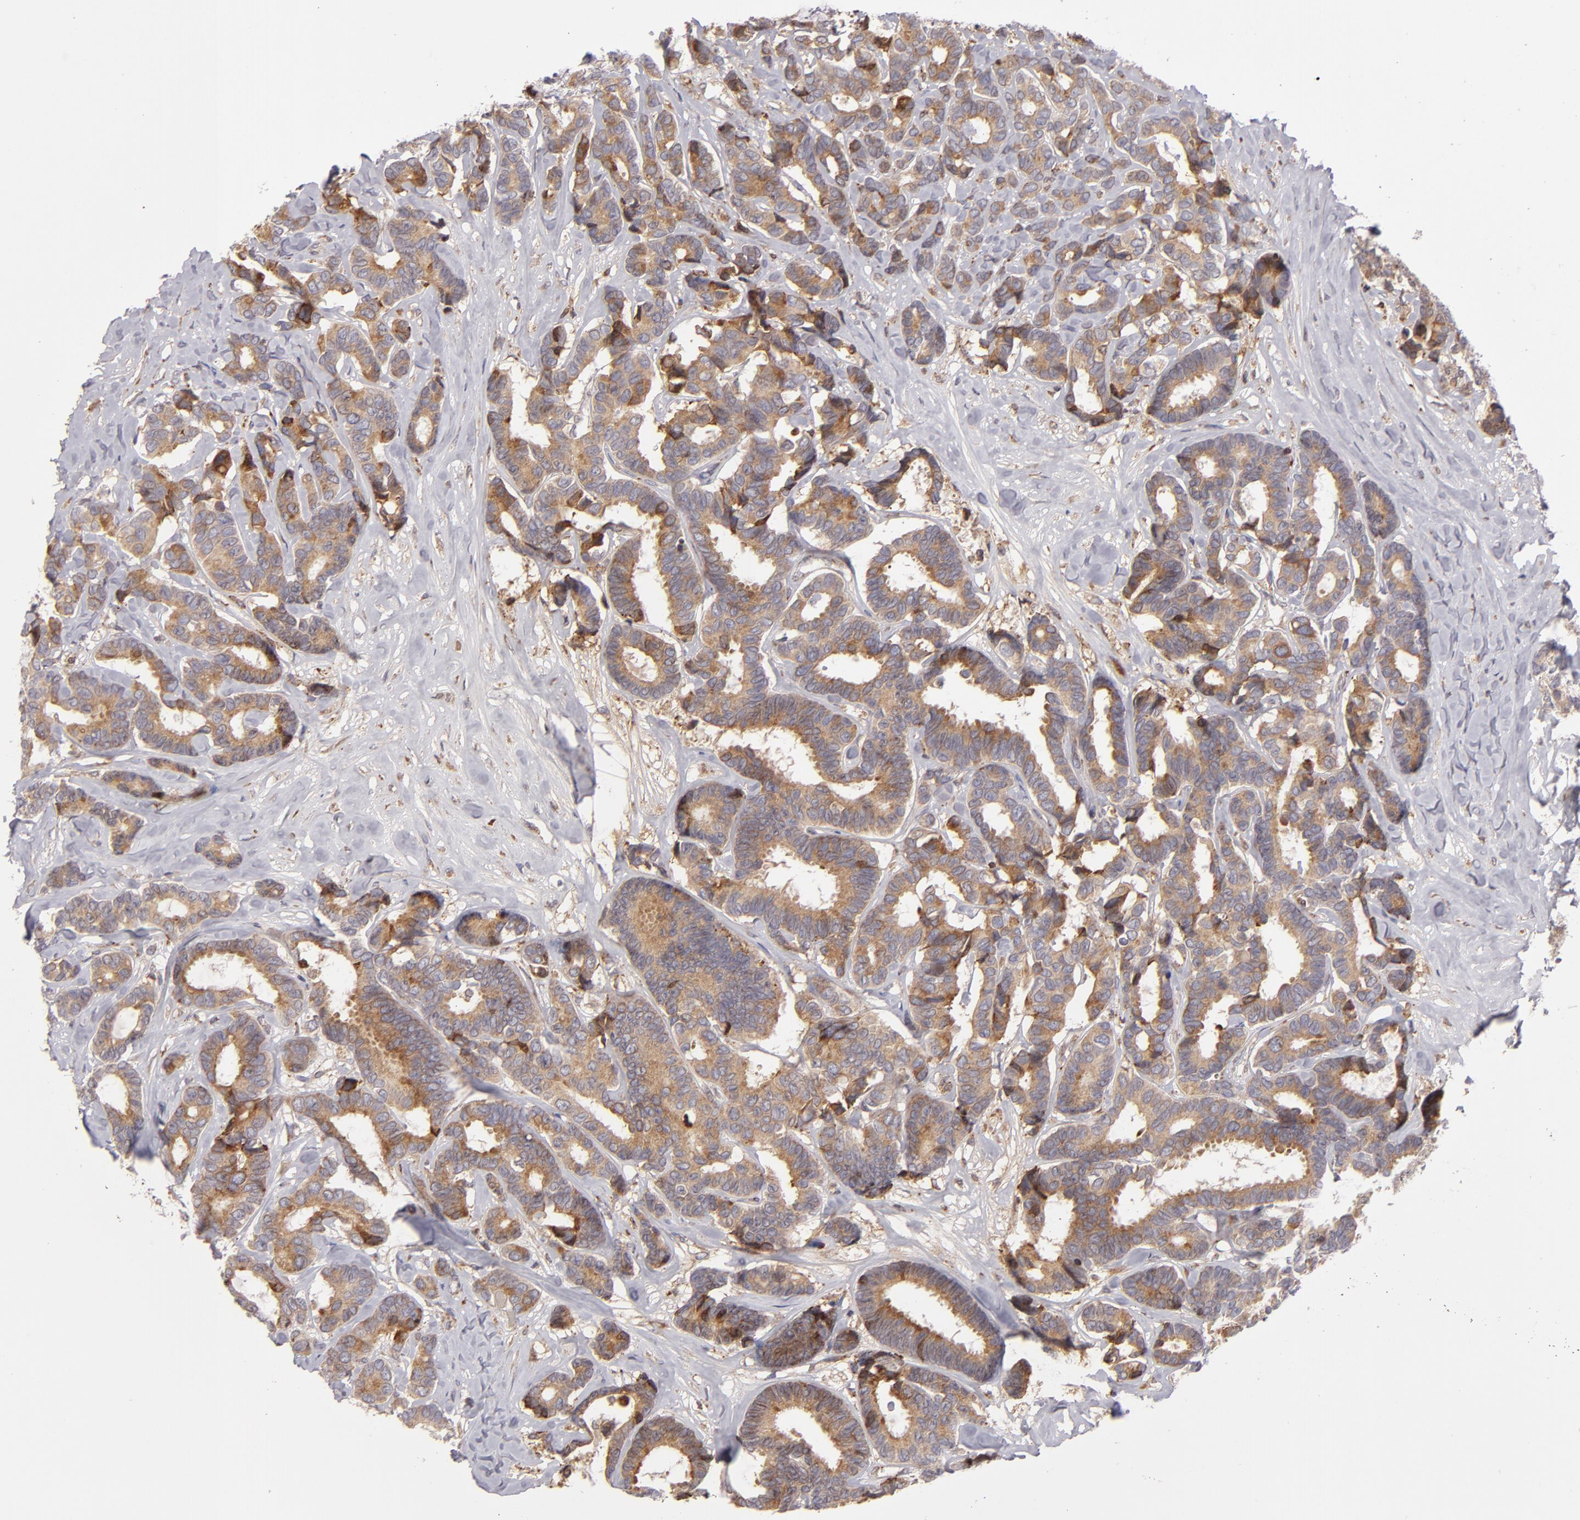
{"staining": {"intensity": "moderate", "quantity": ">75%", "location": "cytoplasmic/membranous"}, "tissue": "breast cancer", "cell_type": "Tumor cells", "image_type": "cancer", "snomed": [{"axis": "morphology", "description": "Duct carcinoma"}, {"axis": "topography", "description": "Breast"}], "caption": "Immunohistochemistry (IHC) image of human breast cancer (invasive ductal carcinoma) stained for a protein (brown), which shows medium levels of moderate cytoplasmic/membranous expression in approximately >75% of tumor cells.", "gene": "CFB", "patient": {"sex": "female", "age": 87}}